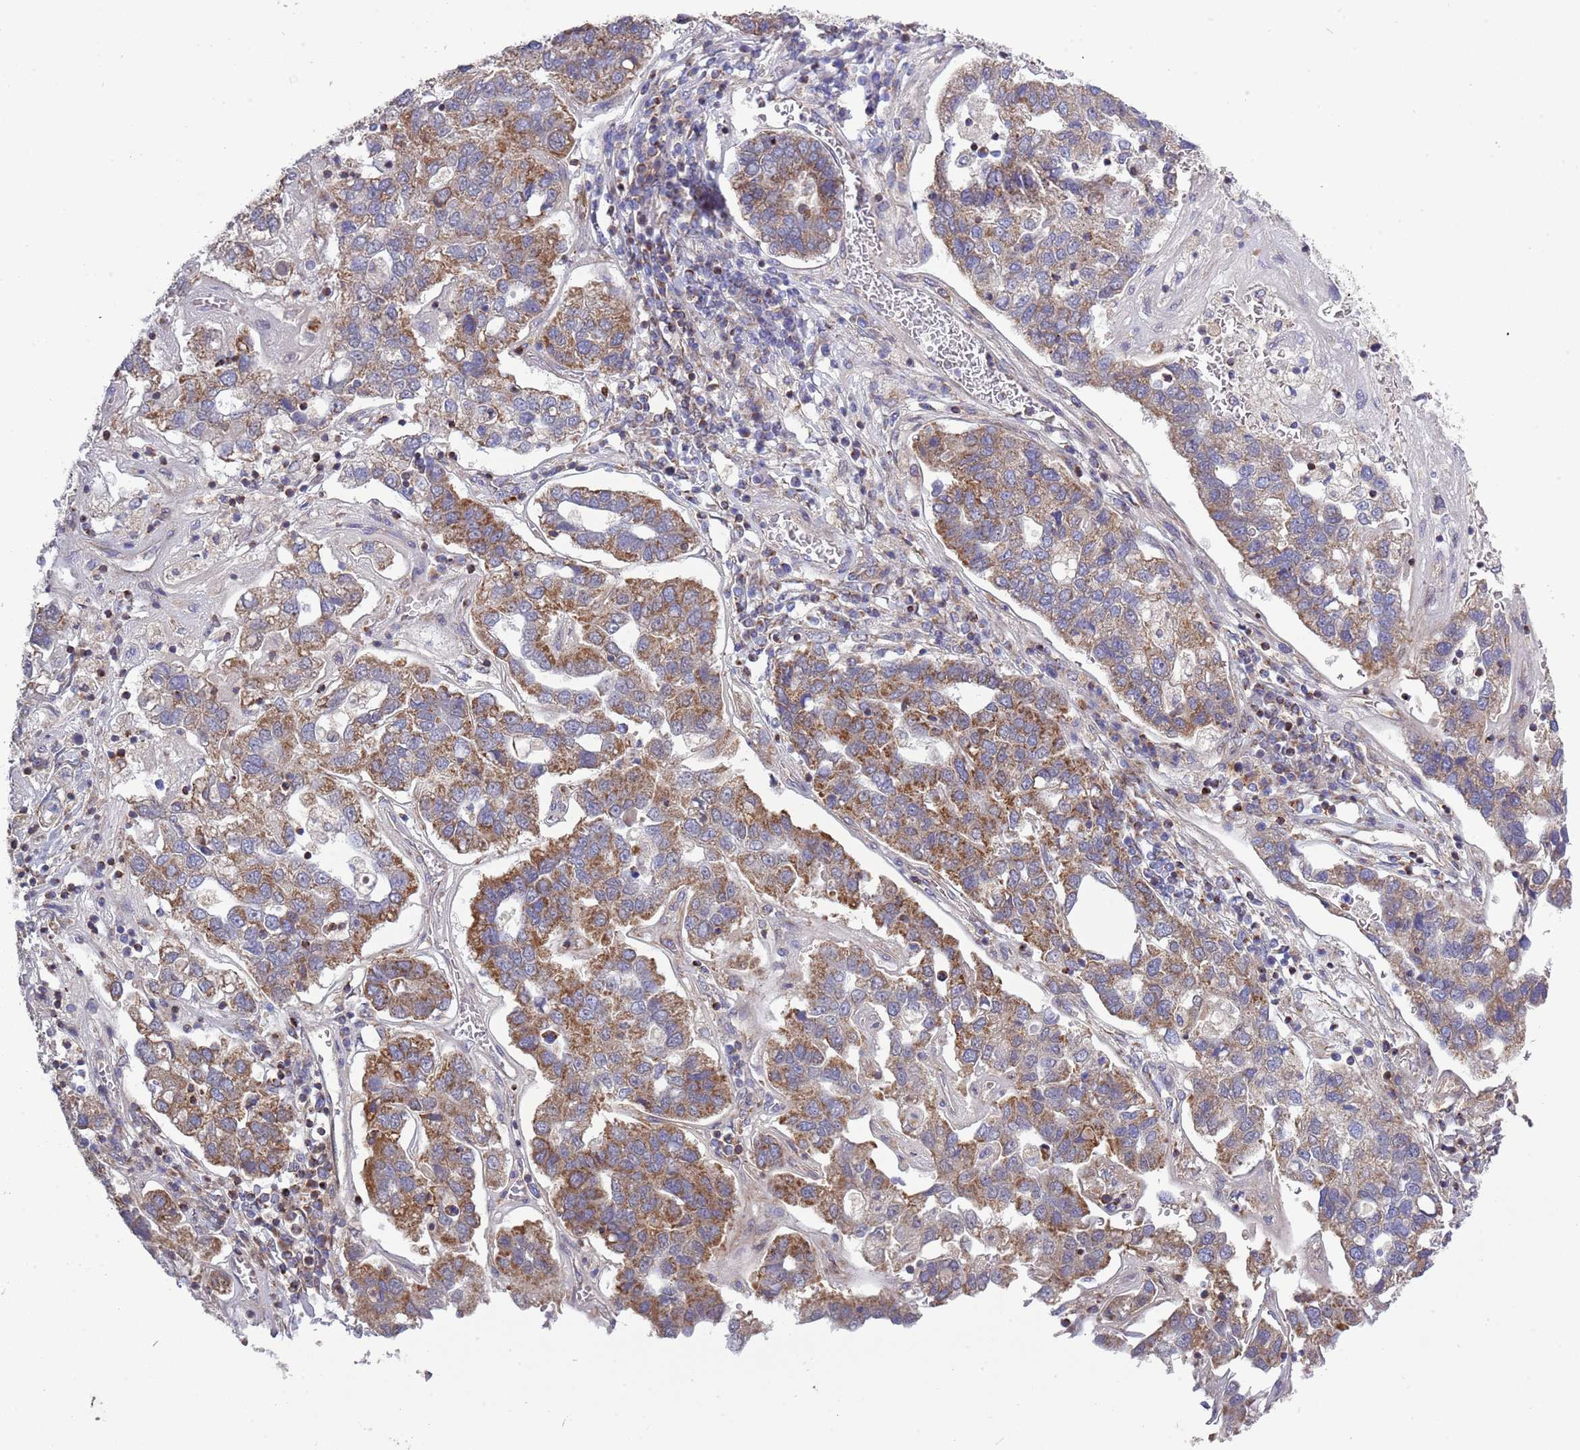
{"staining": {"intensity": "moderate", "quantity": ">75%", "location": "cytoplasmic/membranous"}, "tissue": "pancreatic cancer", "cell_type": "Tumor cells", "image_type": "cancer", "snomed": [{"axis": "morphology", "description": "Adenocarcinoma, NOS"}, {"axis": "topography", "description": "Pancreas"}], "caption": "Tumor cells display moderate cytoplasmic/membranous staining in about >75% of cells in pancreatic adenocarcinoma. The protein is shown in brown color, while the nuclei are stained blue.", "gene": "IRS4", "patient": {"sex": "female", "age": 61}}